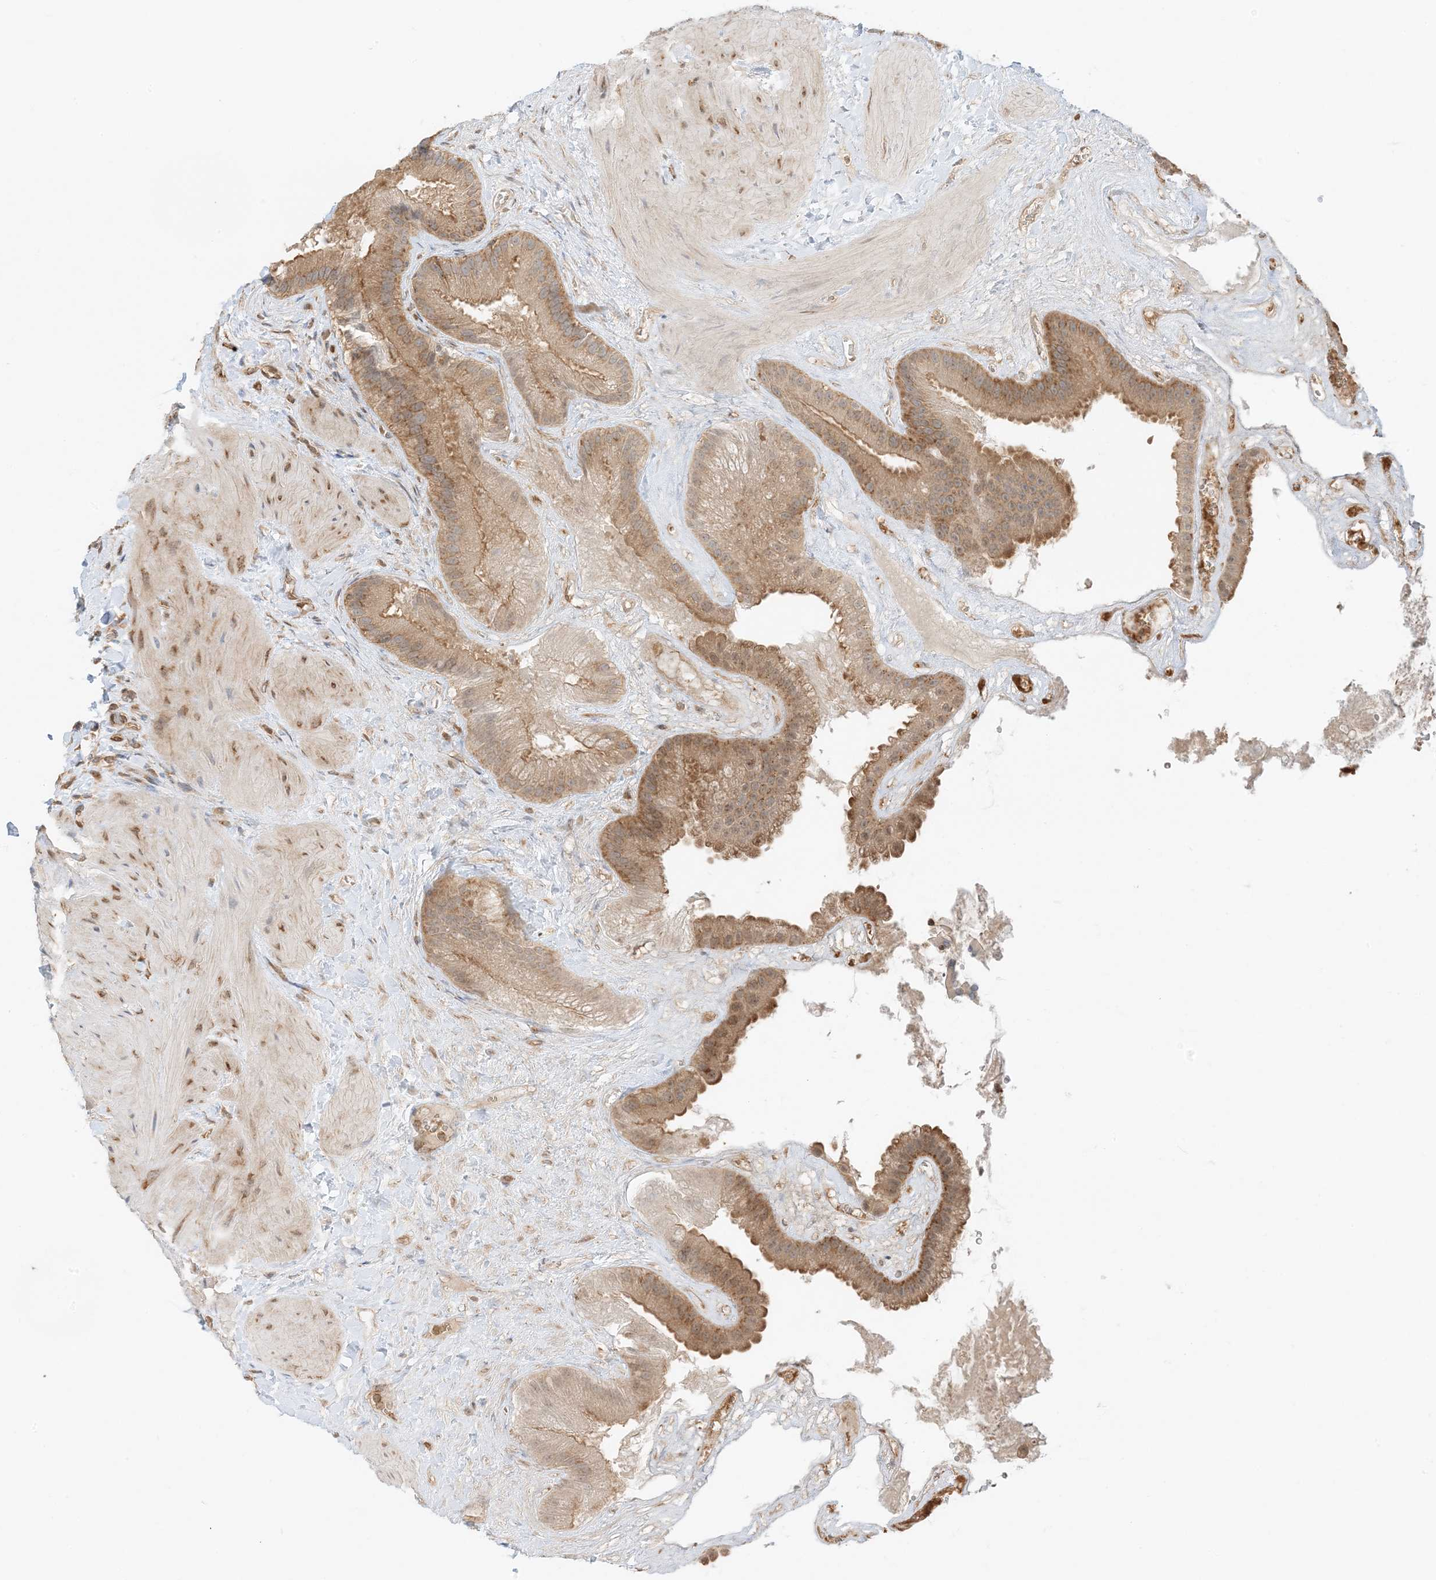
{"staining": {"intensity": "moderate", "quantity": ">75%", "location": "cytoplasmic/membranous"}, "tissue": "gallbladder", "cell_type": "Glandular cells", "image_type": "normal", "snomed": [{"axis": "morphology", "description": "Normal tissue, NOS"}, {"axis": "topography", "description": "Gallbladder"}], "caption": "Immunohistochemistry of unremarkable gallbladder exhibits medium levels of moderate cytoplasmic/membranous positivity in about >75% of glandular cells.", "gene": "UBAP2L", "patient": {"sex": "male", "age": 55}}